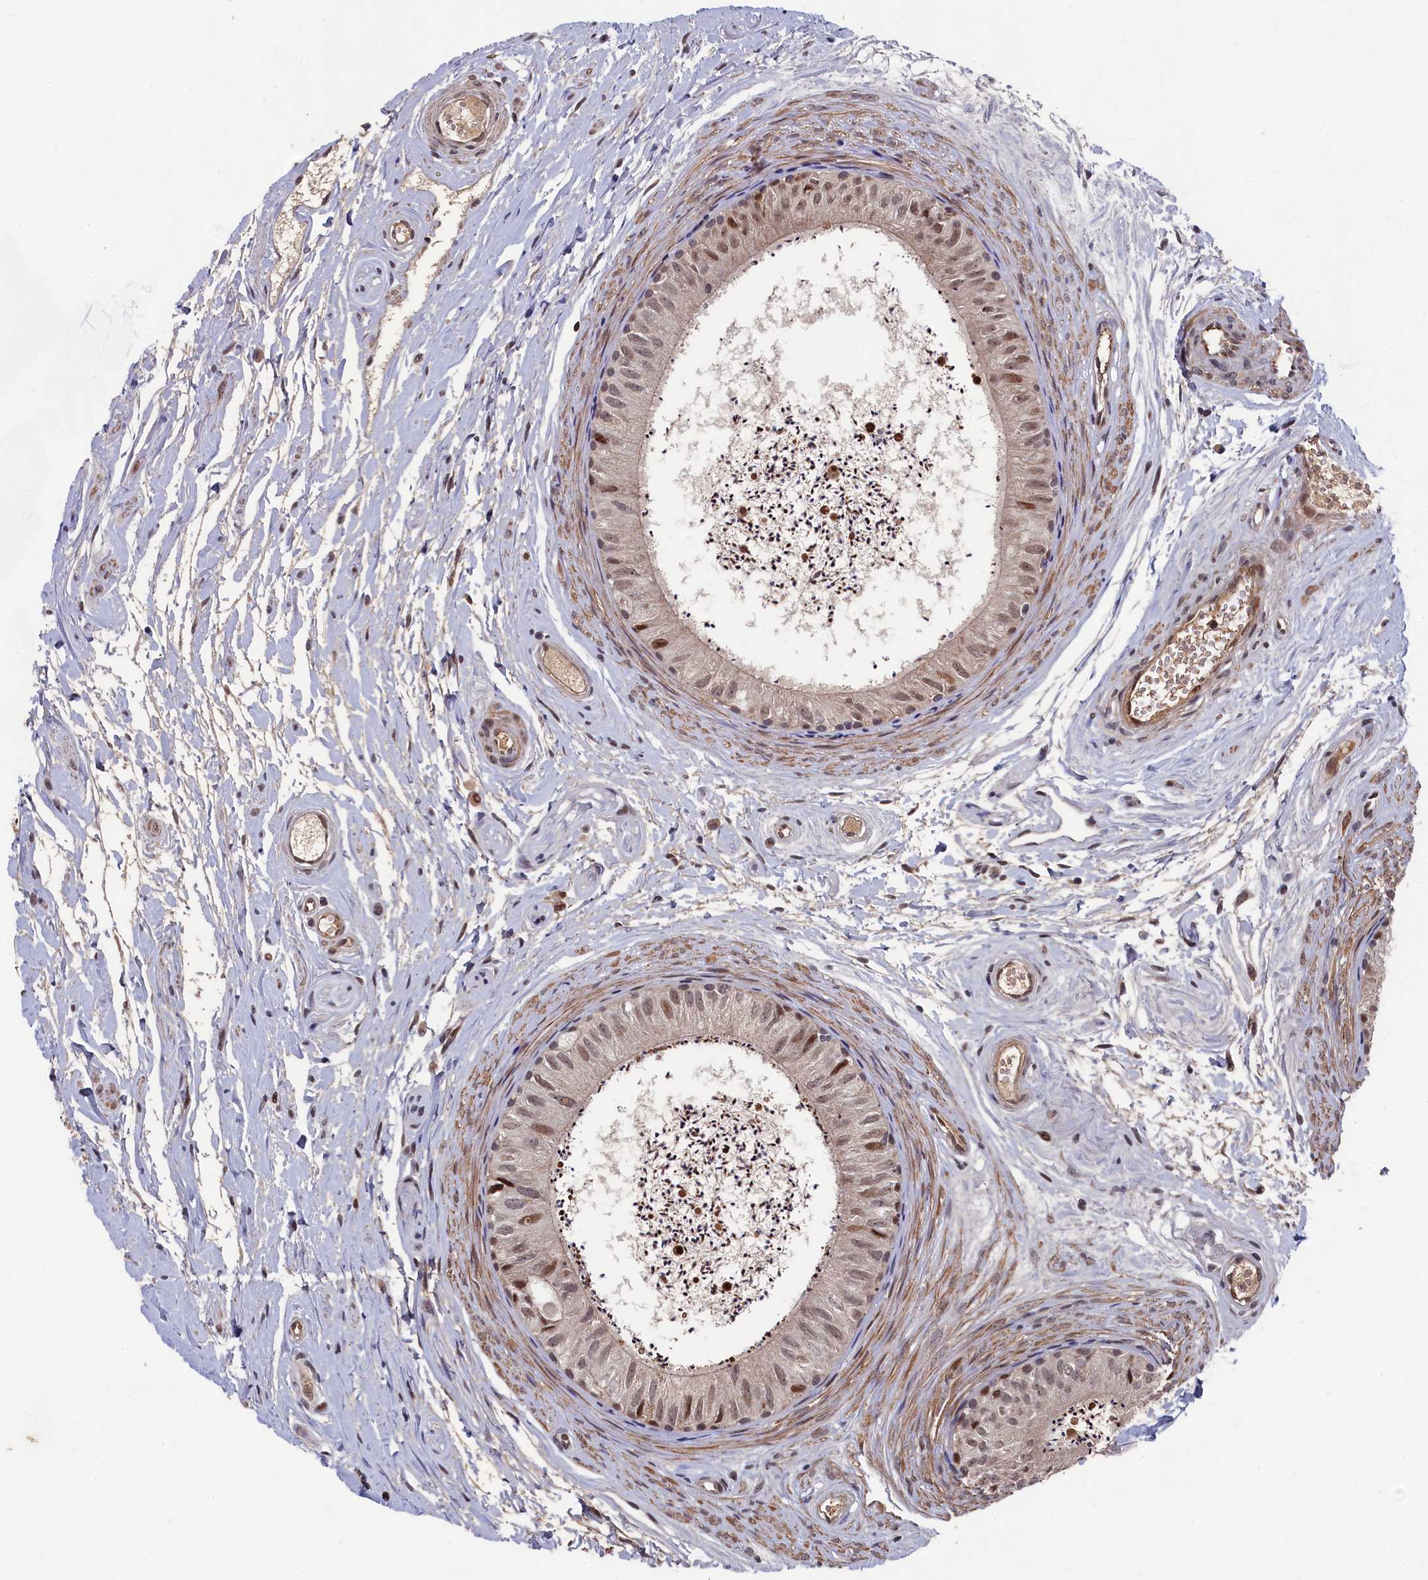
{"staining": {"intensity": "weak", "quantity": "25%-75%", "location": "cytoplasmic/membranous,nuclear"}, "tissue": "epididymis", "cell_type": "Glandular cells", "image_type": "normal", "snomed": [{"axis": "morphology", "description": "Normal tissue, NOS"}, {"axis": "topography", "description": "Epididymis"}], "caption": "Glandular cells show low levels of weak cytoplasmic/membranous,nuclear staining in about 25%-75% of cells in benign epididymis. (DAB (3,3'-diaminobenzidine) = brown stain, brightfield microscopy at high magnification).", "gene": "CLPX", "patient": {"sex": "male", "age": 56}}